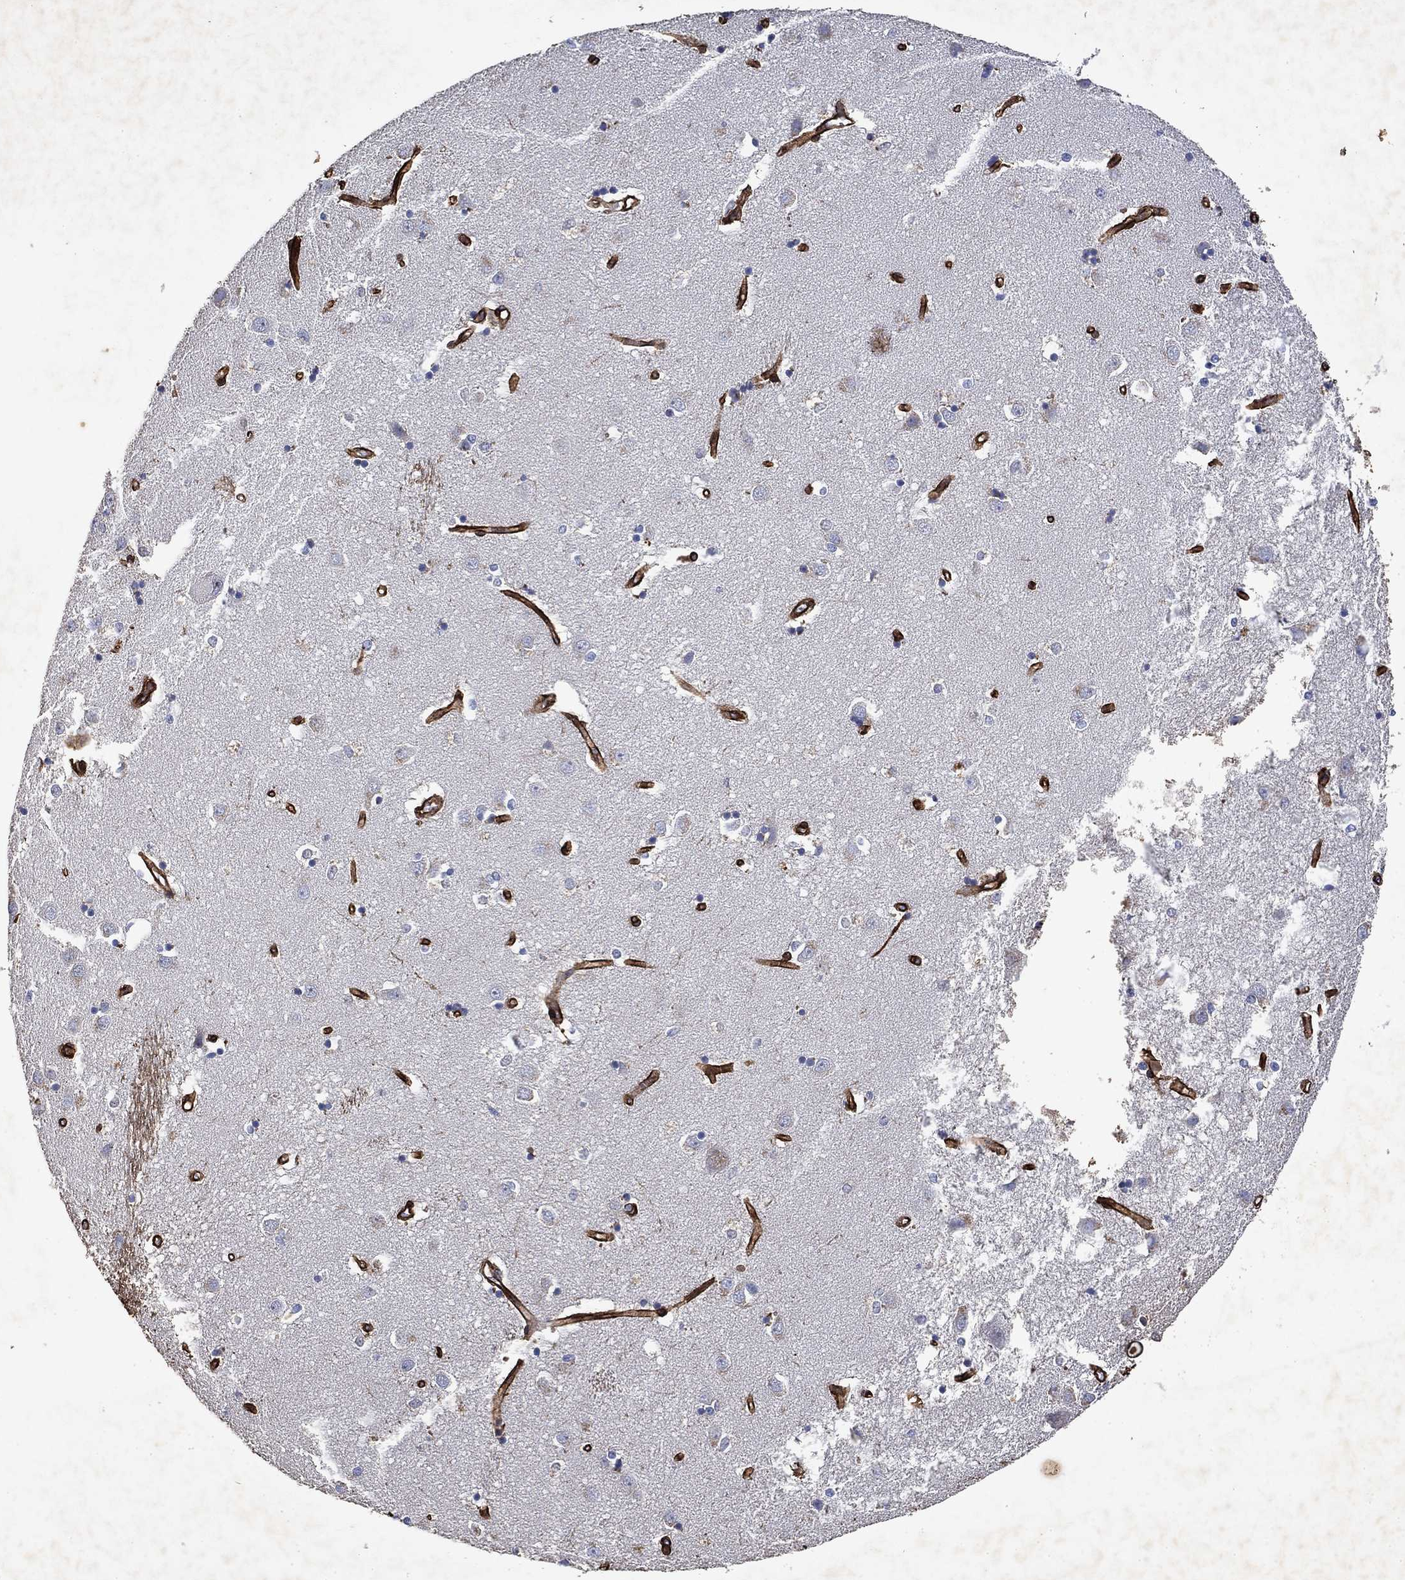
{"staining": {"intensity": "negative", "quantity": "none", "location": "none"}, "tissue": "caudate", "cell_type": "Glial cells", "image_type": "normal", "snomed": [{"axis": "morphology", "description": "Normal tissue, NOS"}, {"axis": "topography", "description": "Lateral ventricle wall"}], "caption": "Glial cells are negative for brown protein staining in benign caudate. The staining is performed using DAB (3,3'-diaminobenzidine) brown chromogen with nuclei counter-stained in using hematoxylin.", "gene": "COL4A2", "patient": {"sex": "male", "age": 54}}